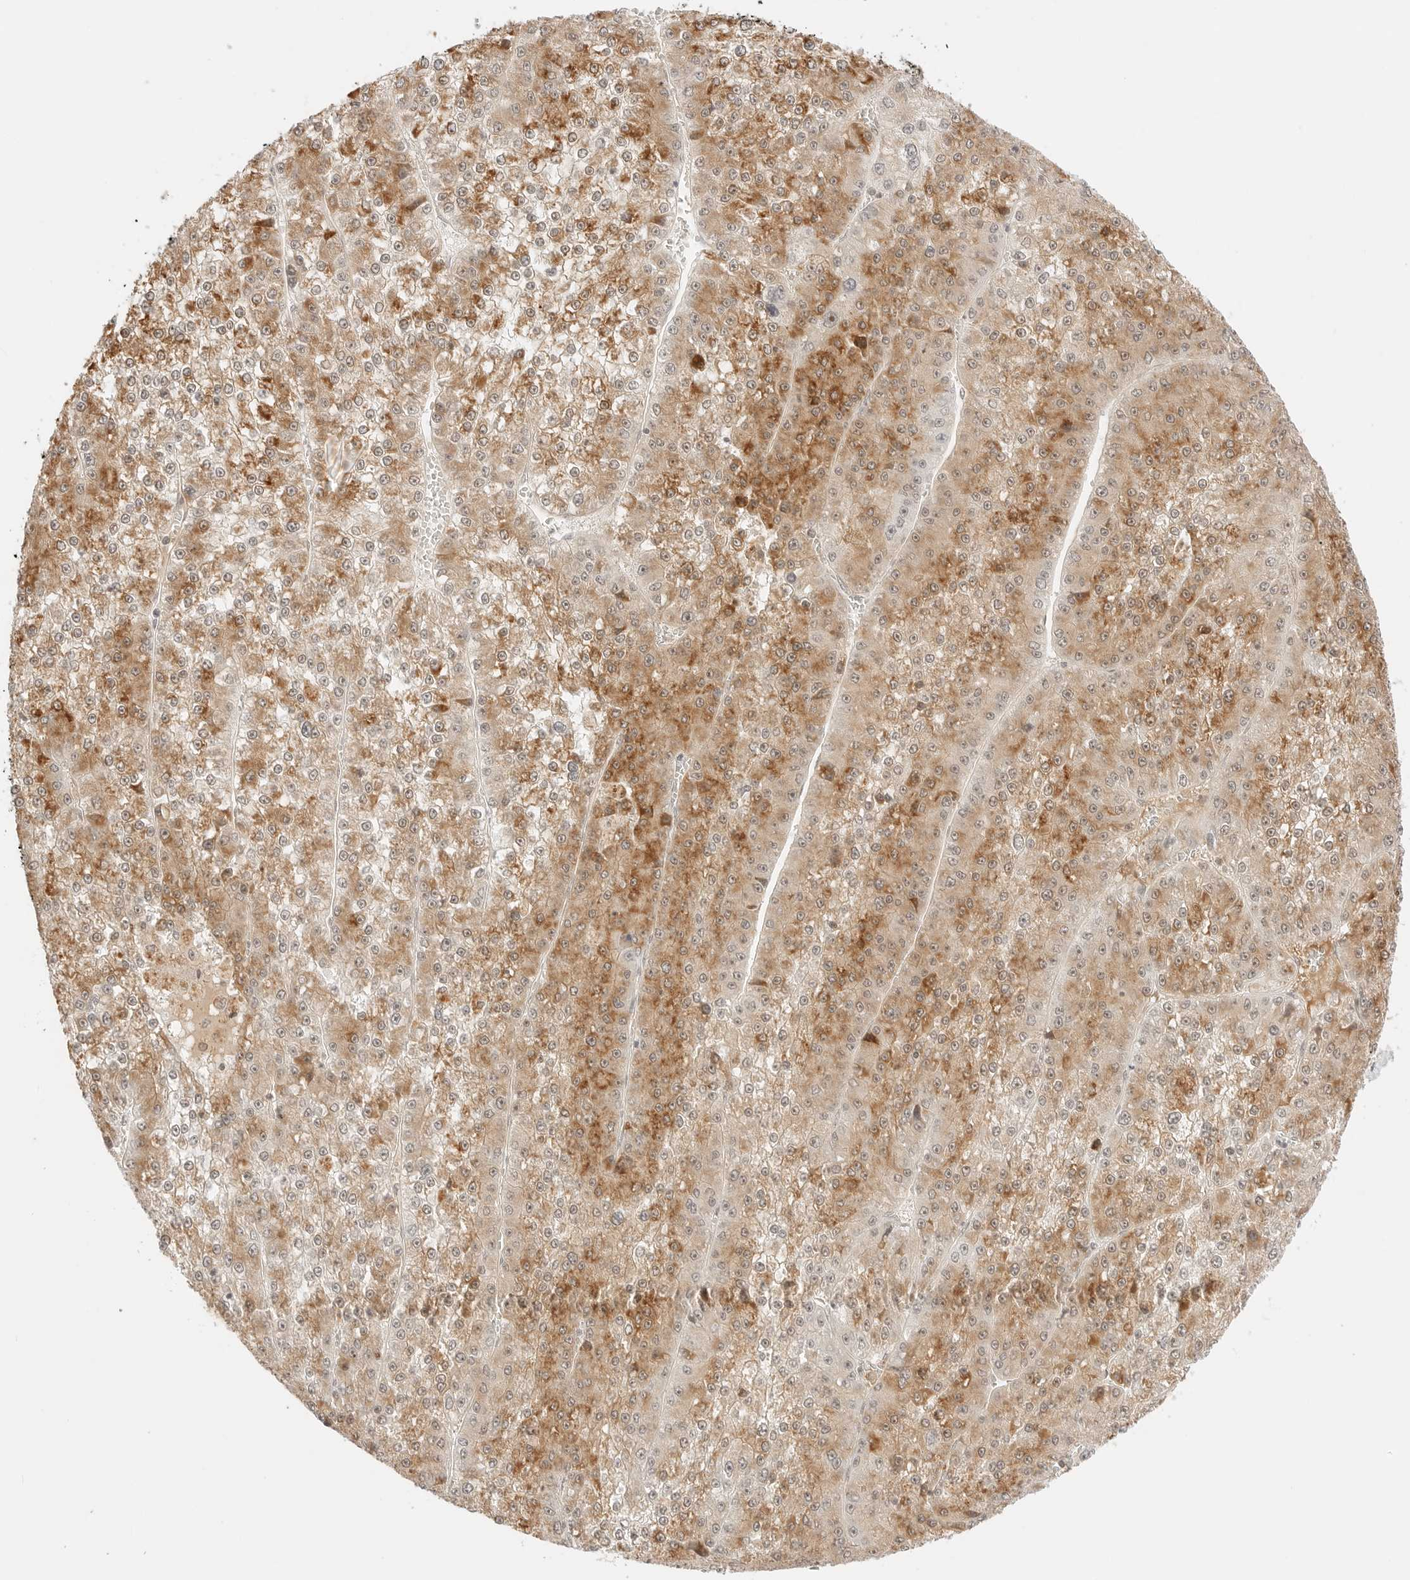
{"staining": {"intensity": "moderate", "quantity": ">75%", "location": "cytoplasmic/membranous"}, "tissue": "liver cancer", "cell_type": "Tumor cells", "image_type": "cancer", "snomed": [{"axis": "morphology", "description": "Carcinoma, Hepatocellular, NOS"}, {"axis": "topography", "description": "Liver"}], "caption": "IHC staining of liver cancer (hepatocellular carcinoma), which exhibits medium levels of moderate cytoplasmic/membranous staining in approximately >75% of tumor cells indicating moderate cytoplasmic/membranous protein positivity. The staining was performed using DAB (brown) for protein detection and nuclei were counterstained in hematoxylin (blue).", "gene": "RPS6KL1", "patient": {"sex": "female", "age": 73}}